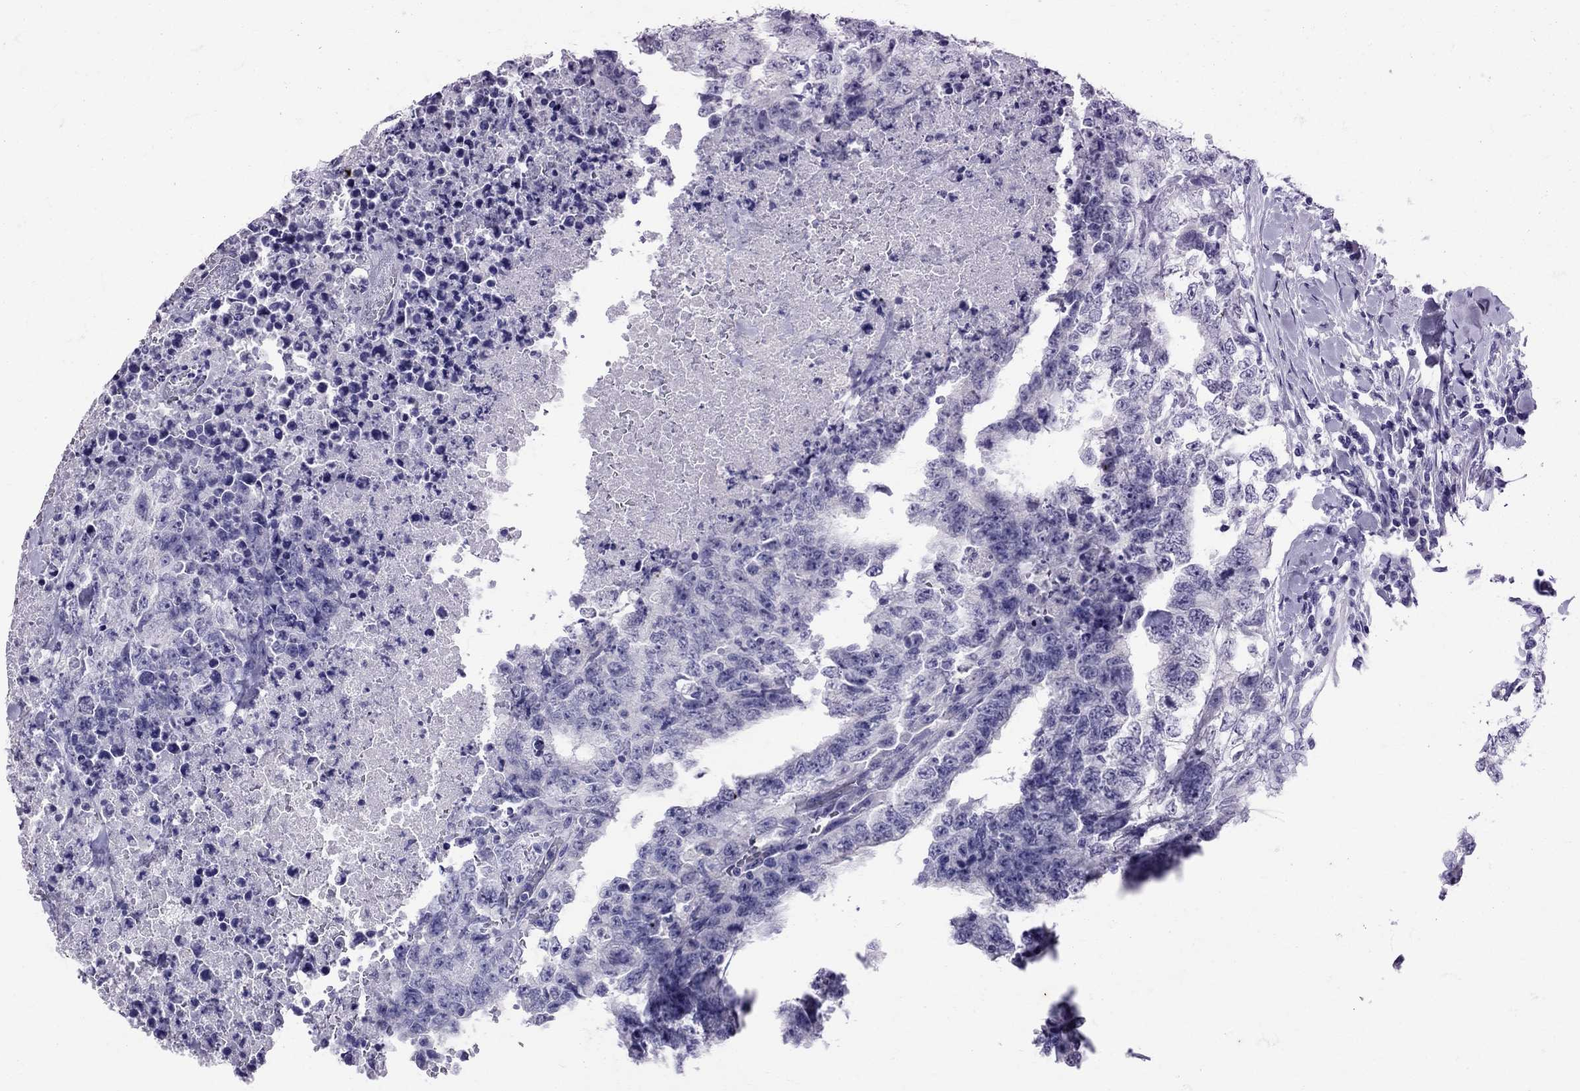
{"staining": {"intensity": "negative", "quantity": "none", "location": "none"}, "tissue": "testis cancer", "cell_type": "Tumor cells", "image_type": "cancer", "snomed": [{"axis": "morphology", "description": "Carcinoma, Embryonal, NOS"}, {"axis": "topography", "description": "Testis"}], "caption": "DAB immunohistochemical staining of testis cancer (embryonal carcinoma) exhibits no significant expression in tumor cells.", "gene": "AVP", "patient": {"sex": "male", "age": 24}}